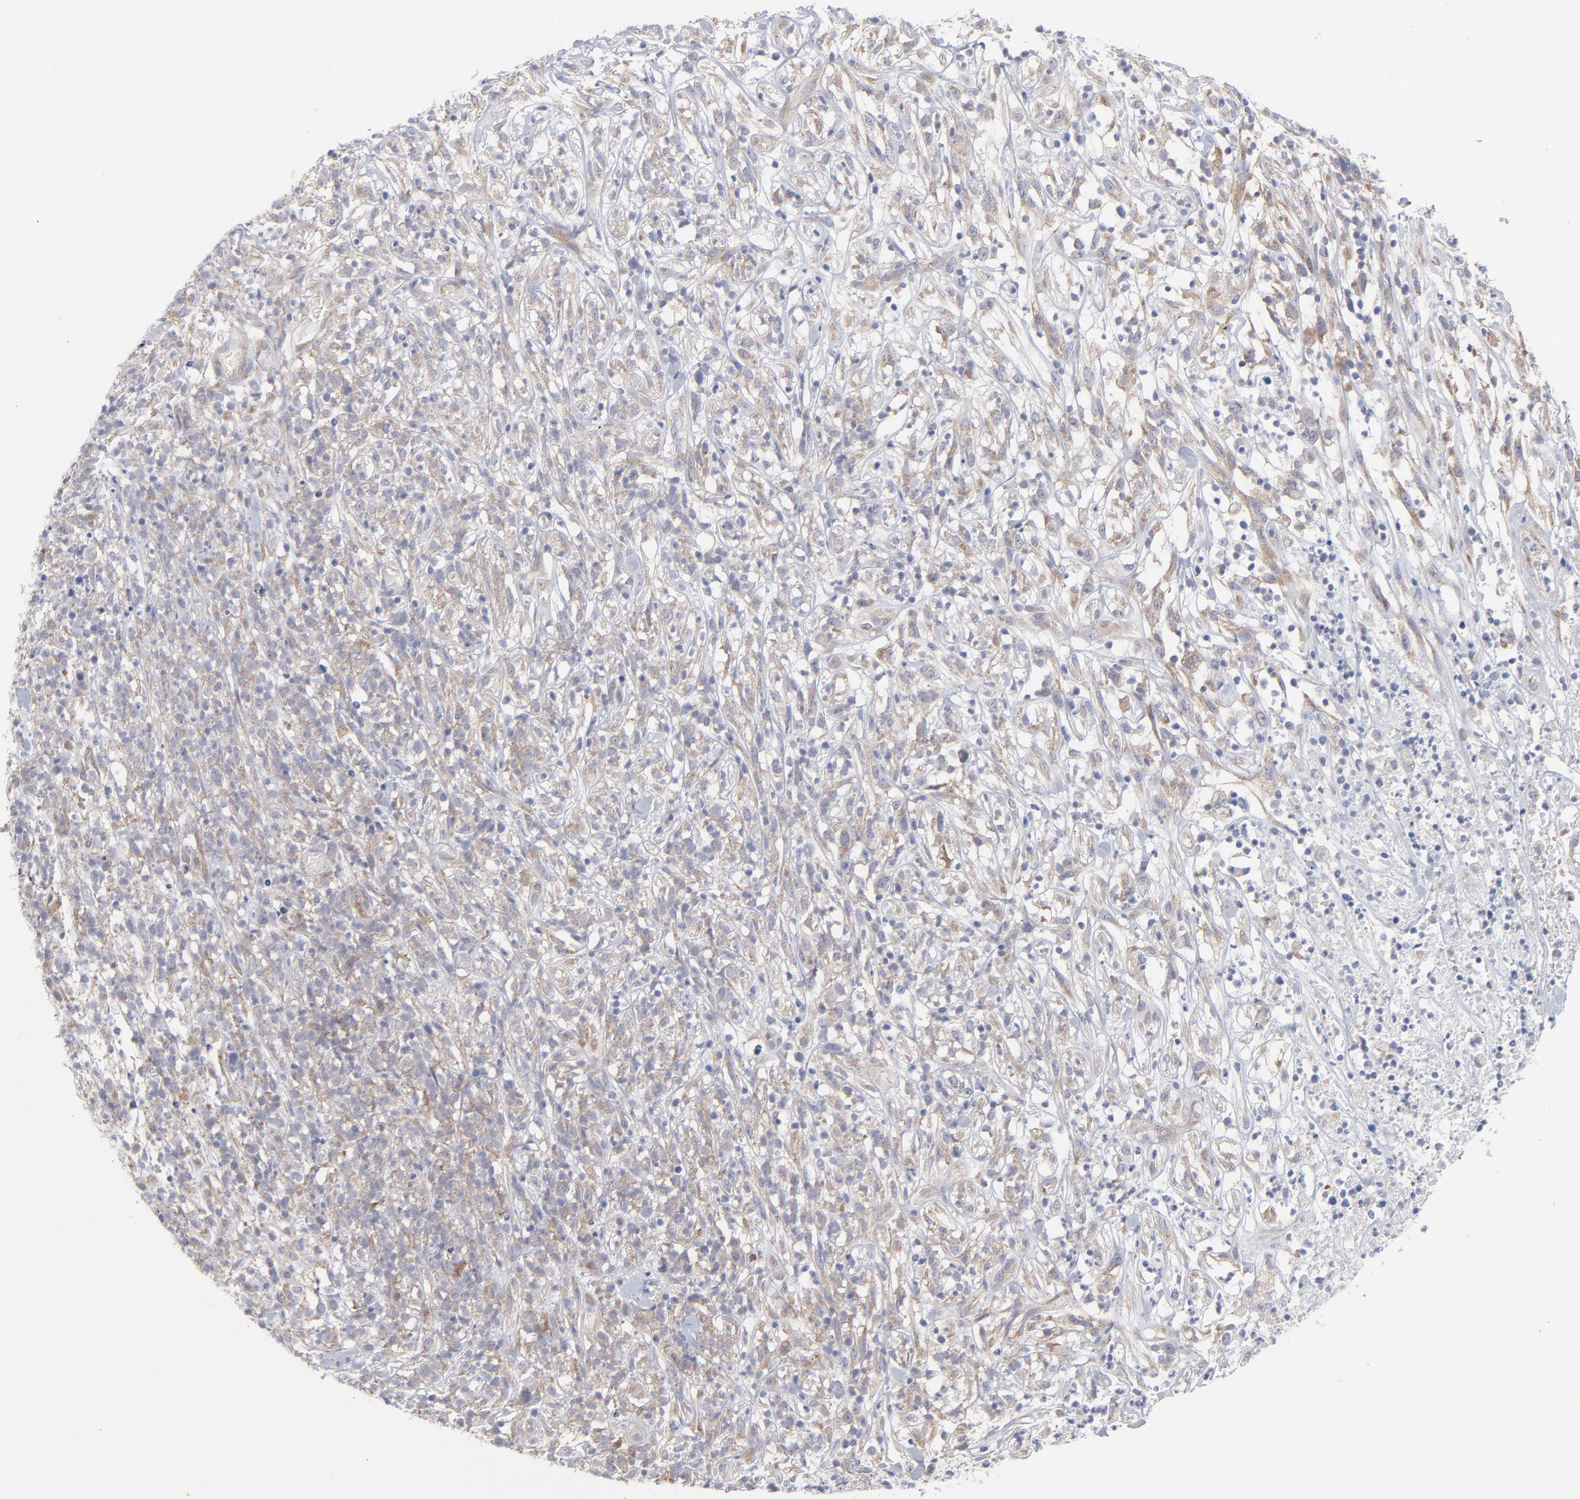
{"staining": {"intensity": "negative", "quantity": "none", "location": "none"}, "tissue": "lymphoma", "cell_type": "Tumor cells", "image_type": "cancer", "snomed": [{"axis": "morphology", "description": "Malignant lymphoma, non-Hodgkin's type, High grade"}, {"axis": "topography", "description": "Lymph node"}], "caption": "IHC image of neoplastic tissue: human lymphoma stained with DAB demonstrates no significant protein expression in tumor cells.", "gene": "RPS24", "patient": {"sex": "female", "age": 73}}